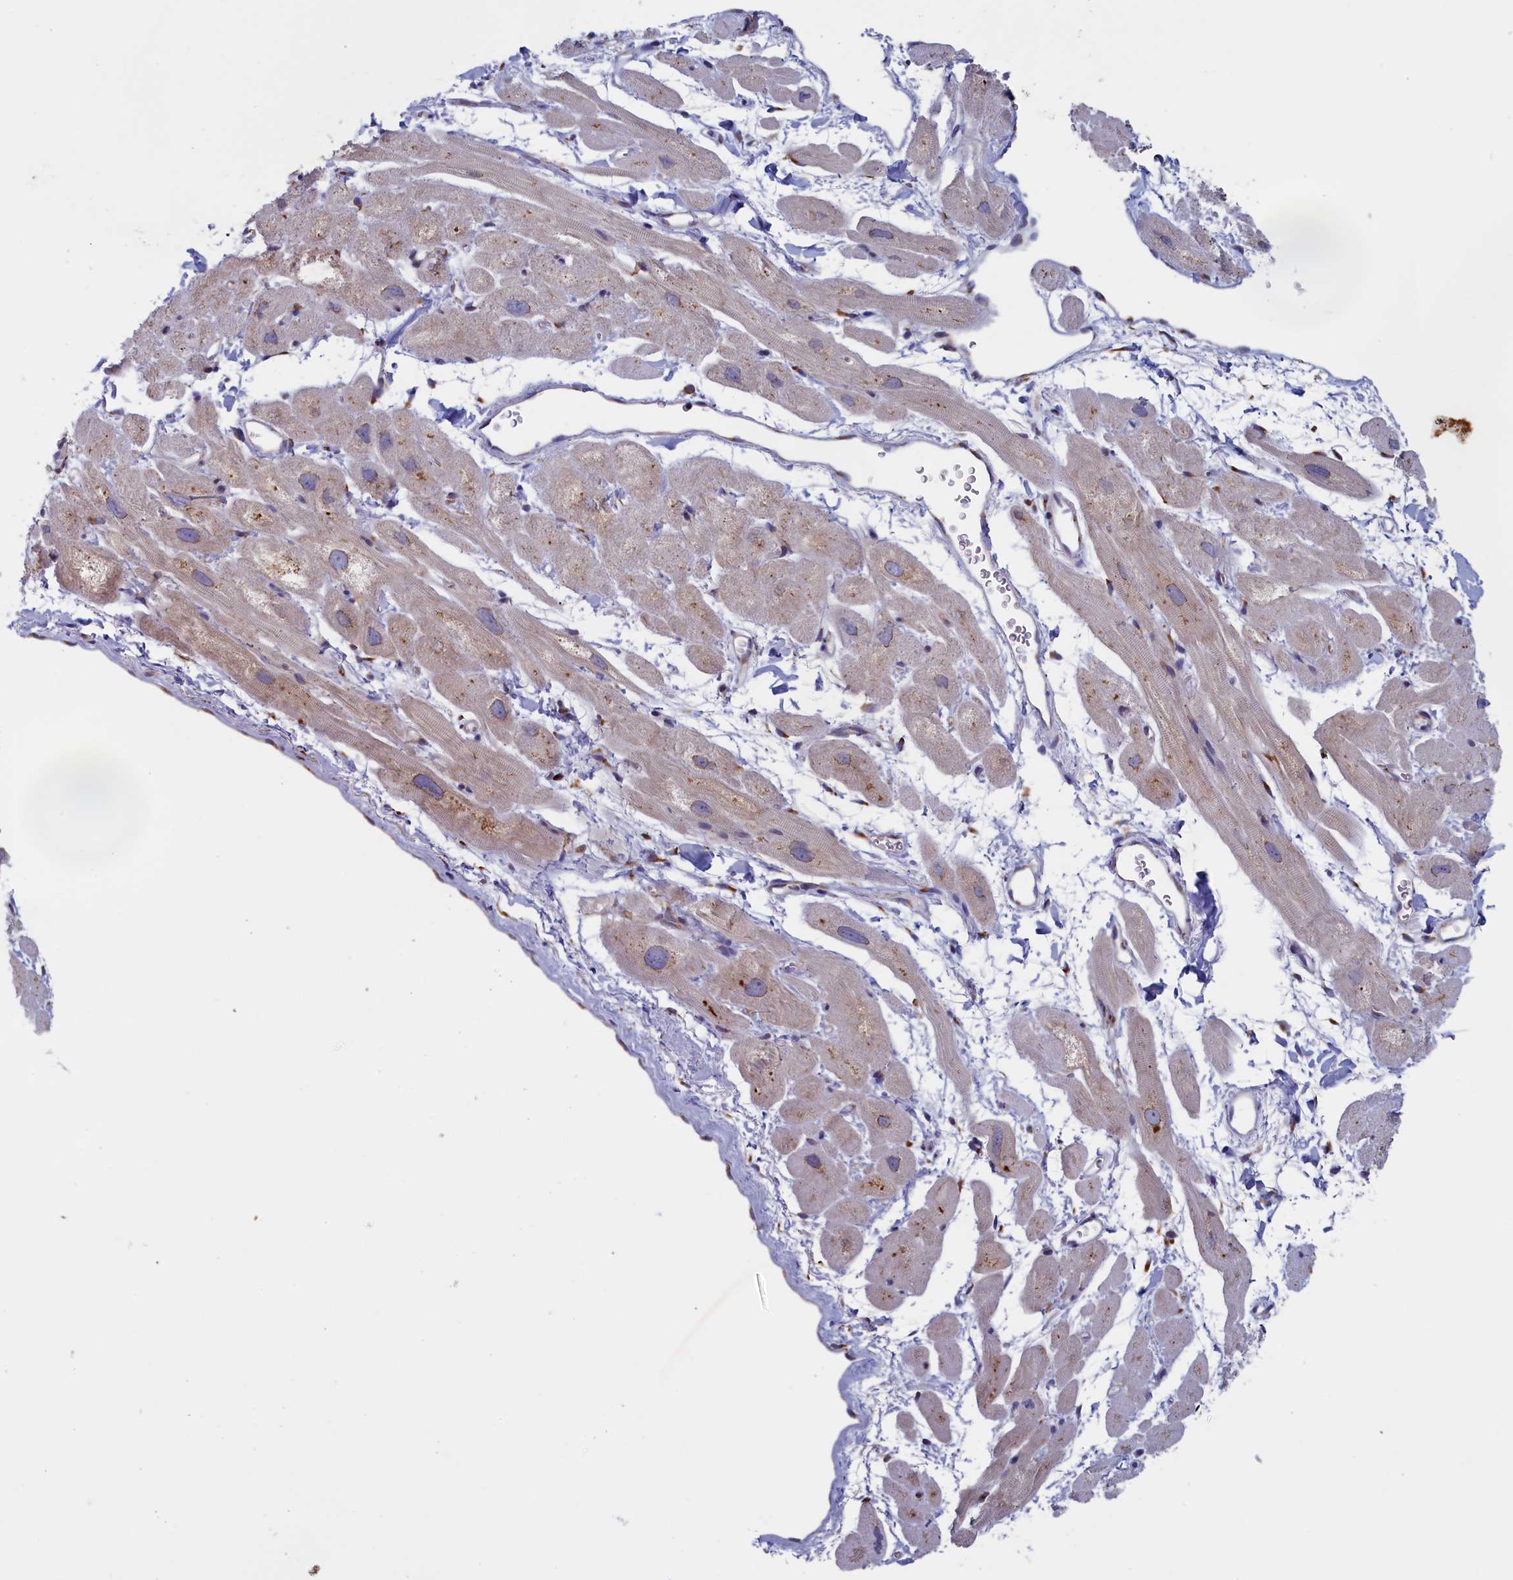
{"staining": {"intensity": "weak", "quantity": "25%-75%", "location": "cytoplasmic/membranous"}, "tissue": "heart muscle", "cell_type": "Cardiomyocytes", "image_type": "normal", "snomed": [{"axis": "morphology", "description": "Normal tissue, NOS"}, {"axis": "topography", "description": "Heart"}], "caption": "Immunohistochemistry of normal heart muscle demonstrates low levels of weak cytoplasmic/membranous positivity in about 25%-75% of cardiomyocytes.", "gene": "CCDC68", "patient": {"sex": "male", "age": 49}}